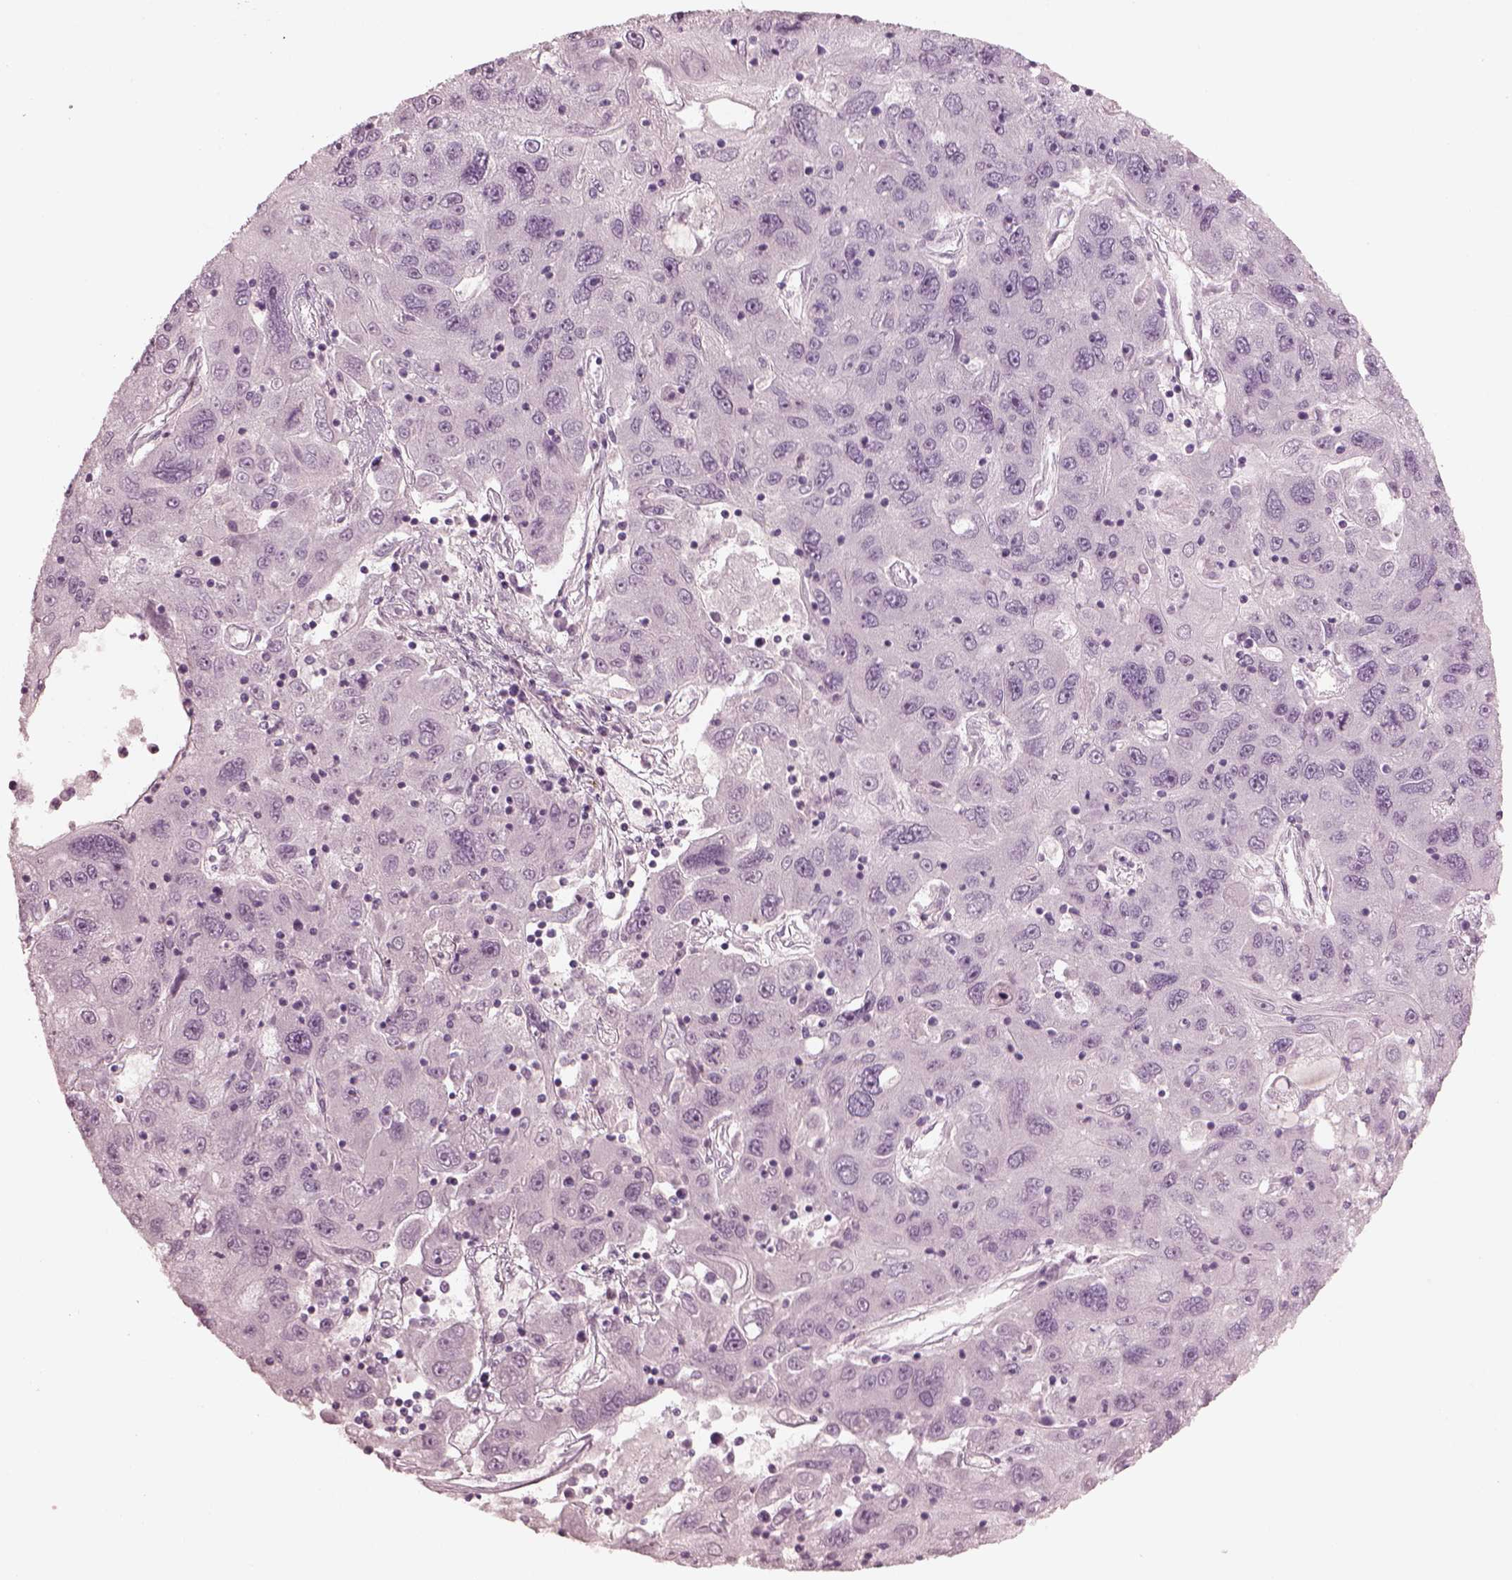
{"staining": {"intensity": "negative", "quantity": "none", "location": "none"}, "tissue": "stomach cancer", "cell_type": "Tumor cells", "image_type": "cancer", "snomed": [{"axis": "morphology", "description": "Adenocarcinoma, NOS"}, {"axis": "topography", "description": "Stomach"}], "caption": "There is no significant positivity in tumor cells of stomach cancer. (DAB immunohistochemistry with hematoxylin counter stain).", "gene": "EIF4E1B", "patient": {"sex": "male", "age": 56}}